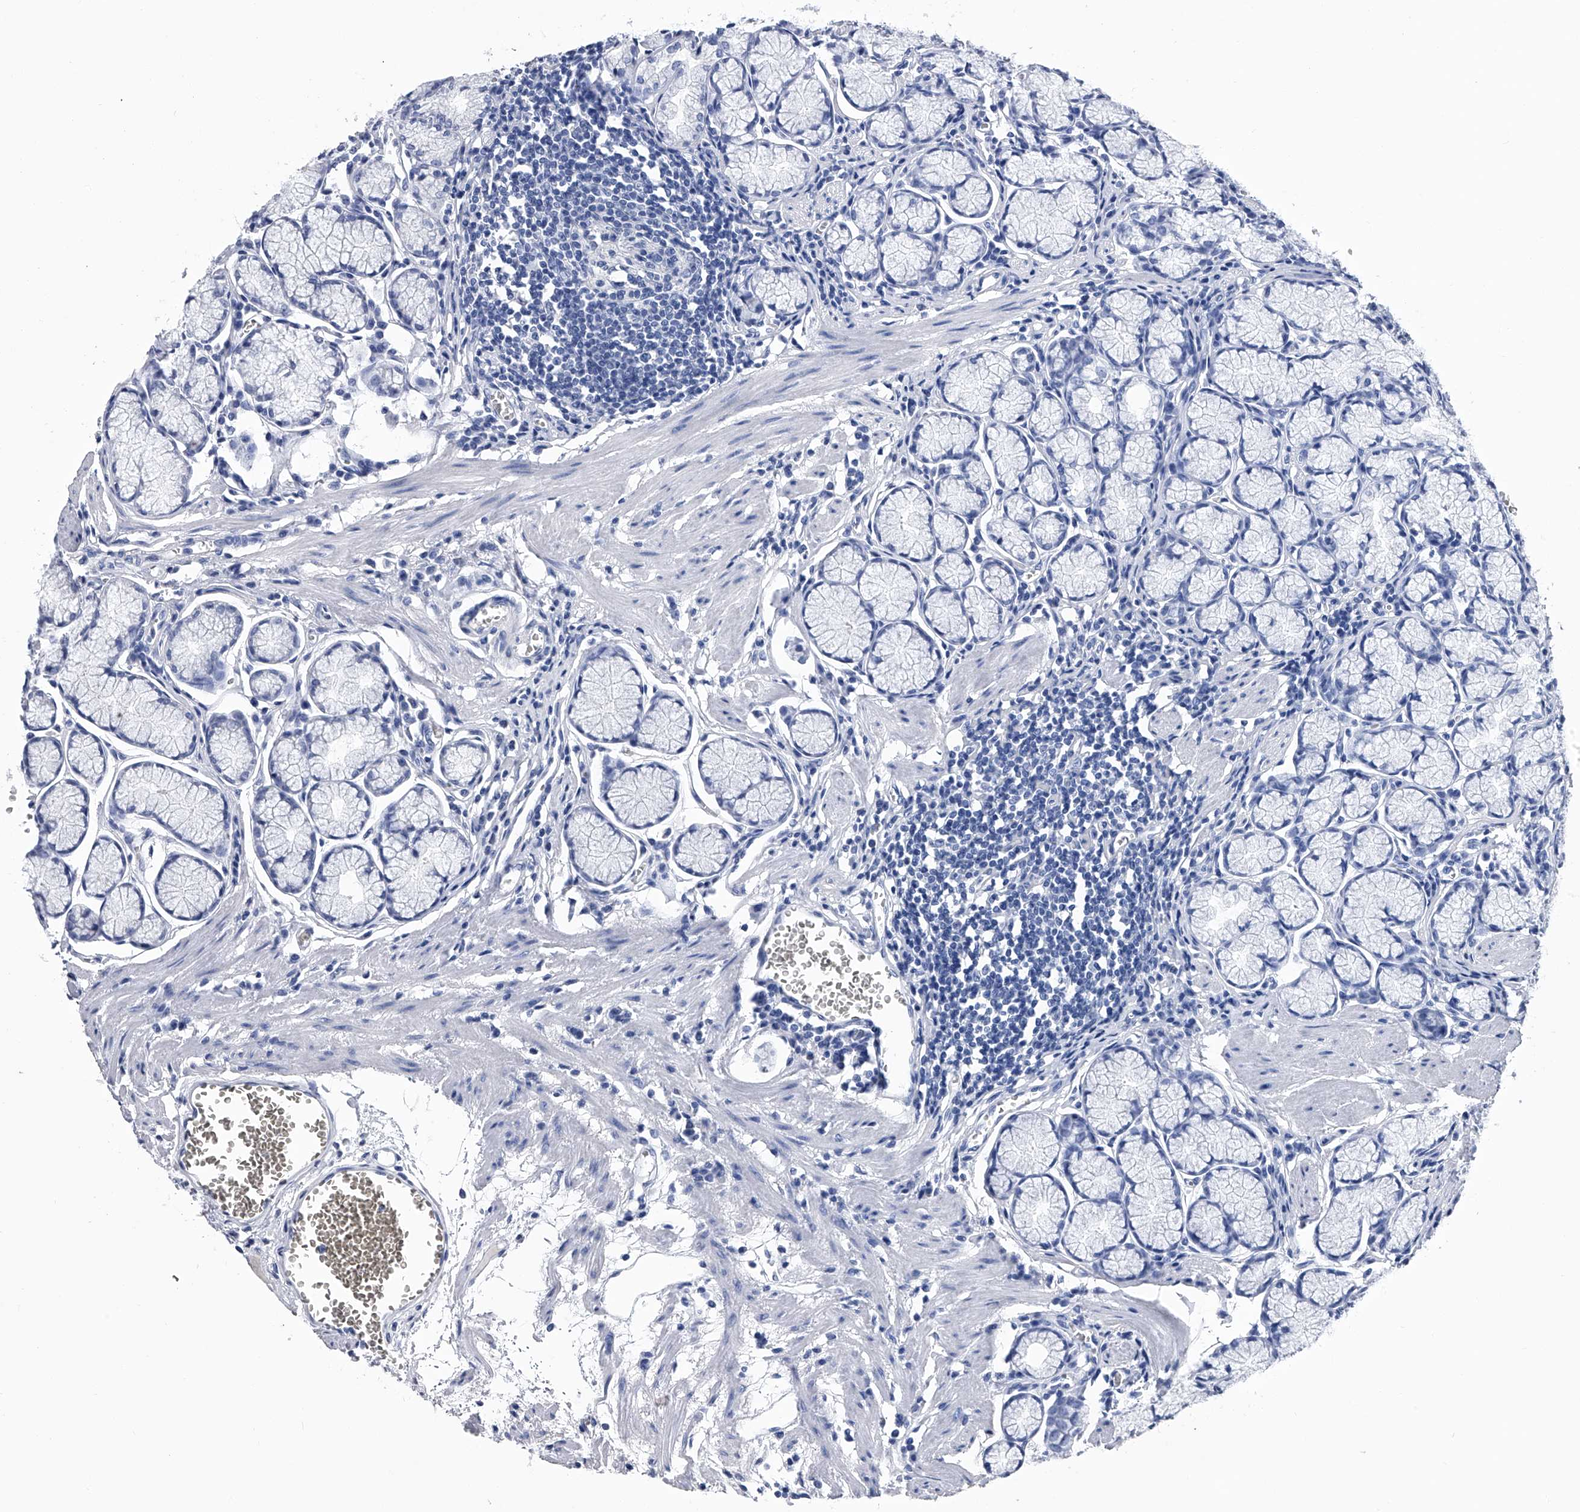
{"staining": {"intensity": "negative", "quantity": "none", "location": "none"}, "tissue": "stomach", "cell_type": "Glandular cells", "image_type": "normal", "snomed": [{"axis": "morphology", "description": "Normal tissue, NOS"}, {"axis": "topography", "description": "Stomach"}], "caption": "Protein analysis of normal stomach exhibits no significant positivity in glandular cells.", "gene": "EFCAB7", "patient": {"sex": "male", "age": 55}}